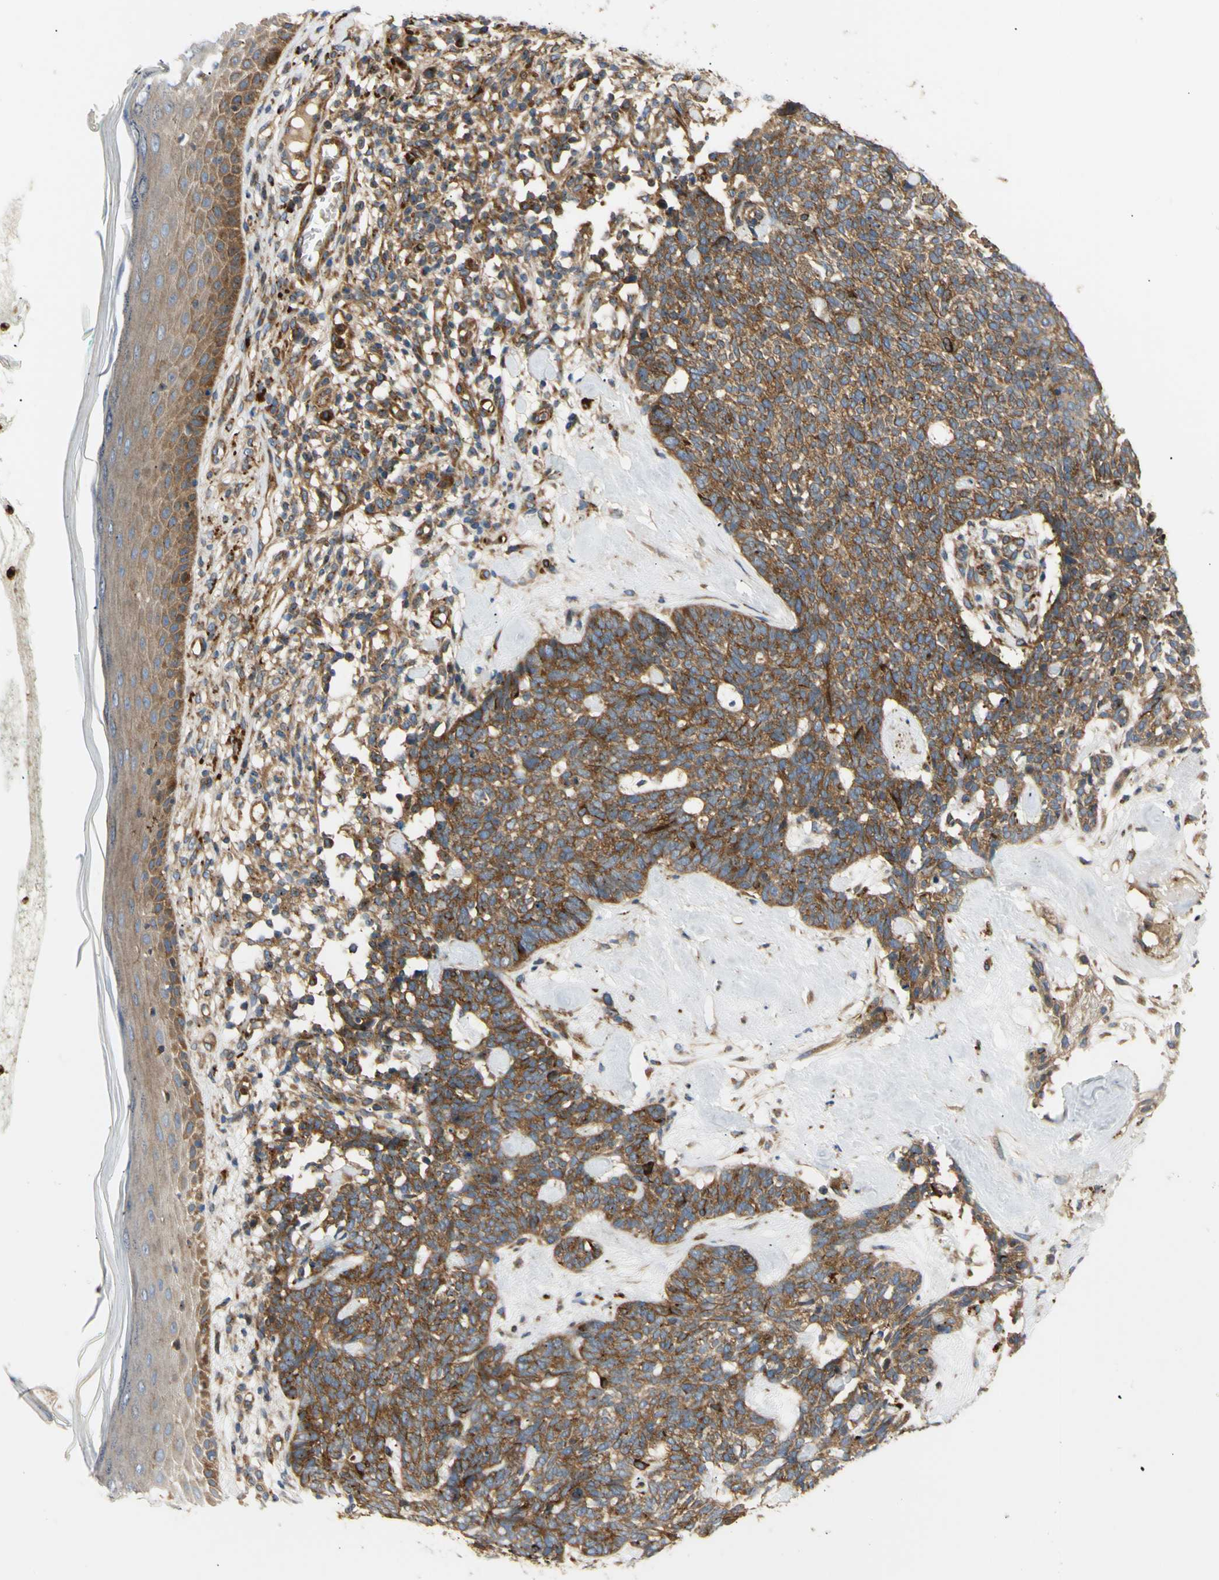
{"staining": {"intensity": "moderate", "quantity": ">75%", "location": "cytoplasmic/membranous"}, "tissue": "skin cancer", "cell_type": "Tumor cells", "image_type": "cancer", "snomed": [{"axis": "morphology", "description": "Basal cell carcinoma"}, {"axis": "topography", "description": "Skin"}], "caption": "Immunohistochemical staining of skin basal cell carcinoma shows medium levels of moderate cytoplasmic/membranous positivity in approximately >75% of tumor cells.", "gene": "TUBG2", "patient": {"sex": "female", "age": 84}}